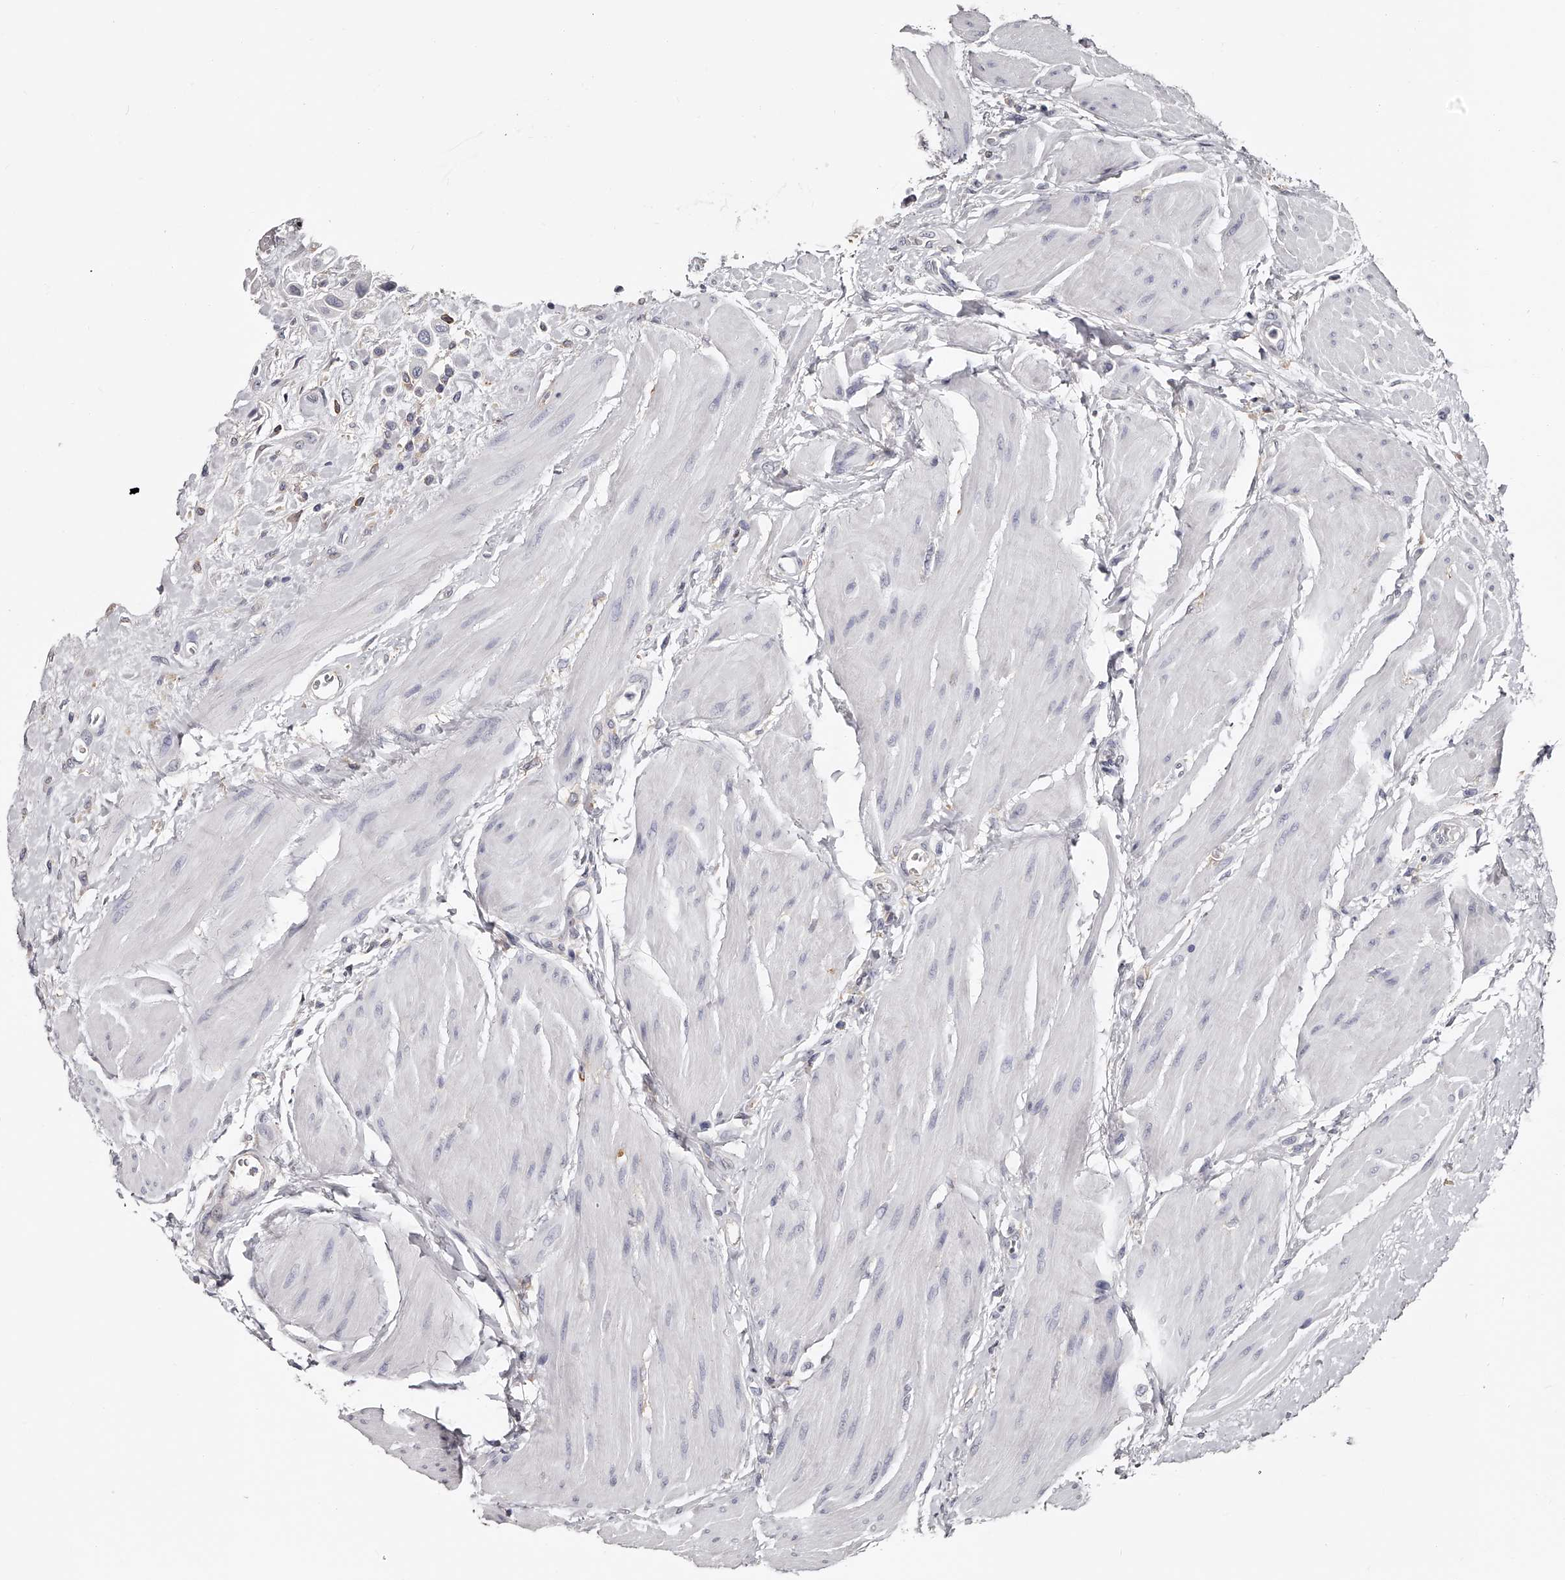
{"staining": {"intensity": "negative", "quantity": "none", "location": "none"}, "tissue": "urothelial cancer", "cell_type": "Tumor cells", "image_type": "cancer", "snomed": [{"axis": "morphology", "description": "Urothelial carcinoma, High grade"}, {"axis": "topography", "description": "Urinary bladder"}], "caption": "High-grade urothelial carcinoma stained for a protein using IHC reveals no positivity tumor cells.", "gene": "PACSIN1", "patient": {"sex": "male", "age": 50}}